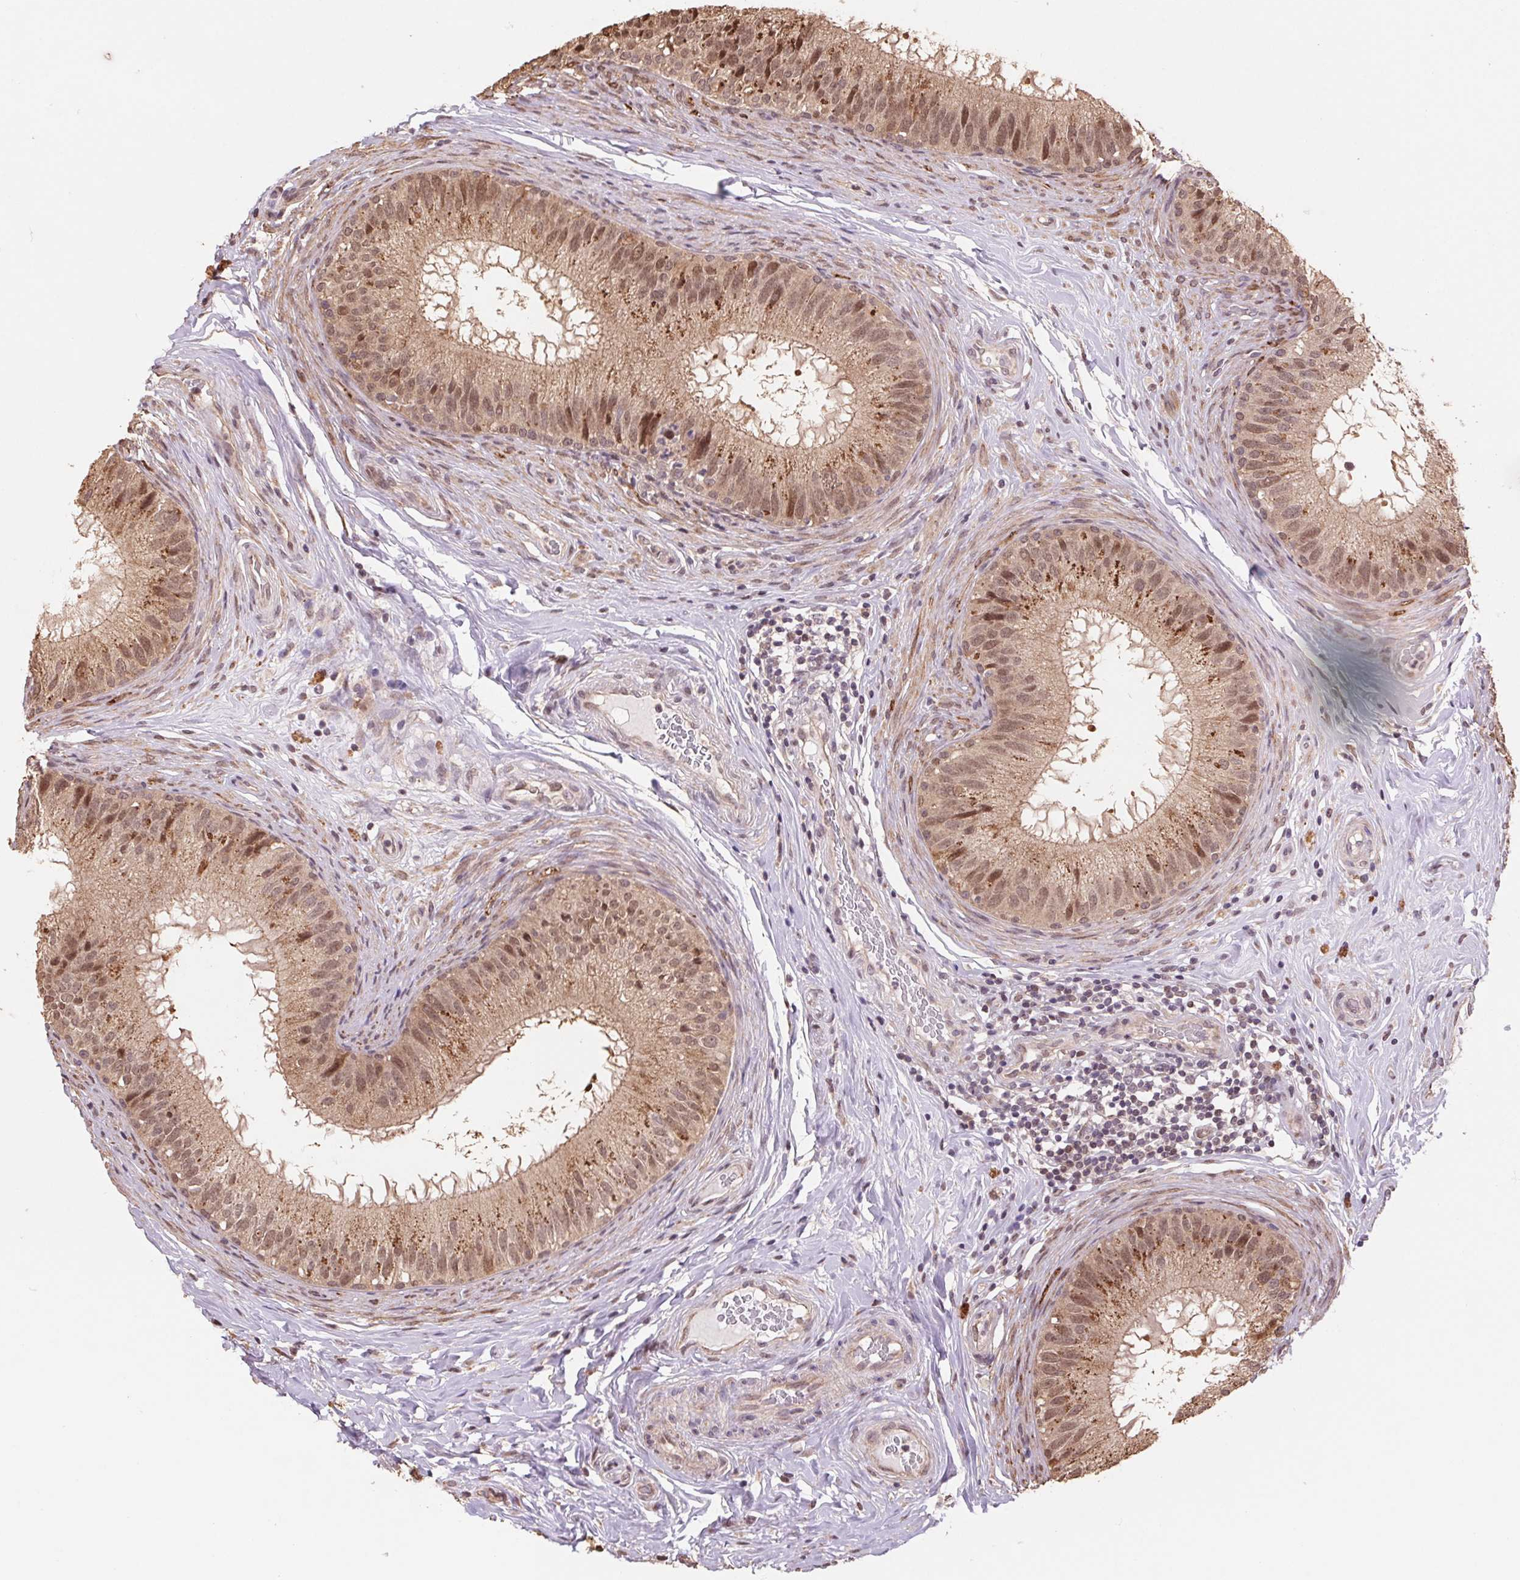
{"staining": {"intensity": "moderate", "quantity": ">75%", "location": "cytoplasmic/membranous,nuclear"}, "tissue": "epididymis", "cell_type": "Glandular cells", "image_type": "normal", "snomed": [{"axis": "morphology", "description": "Normal tissue, NOS"}, {"axis": "topography", "description": "Epididymis"}], "caption": "This micrograph displays IHC staining of benign human epididymis, with medium moderate cytoplasmic/membranous,nuclear positivity in approximately >75% of glandular cells.", "gene": "CUTA", "patient": {"sex": "male", "age": 34}}